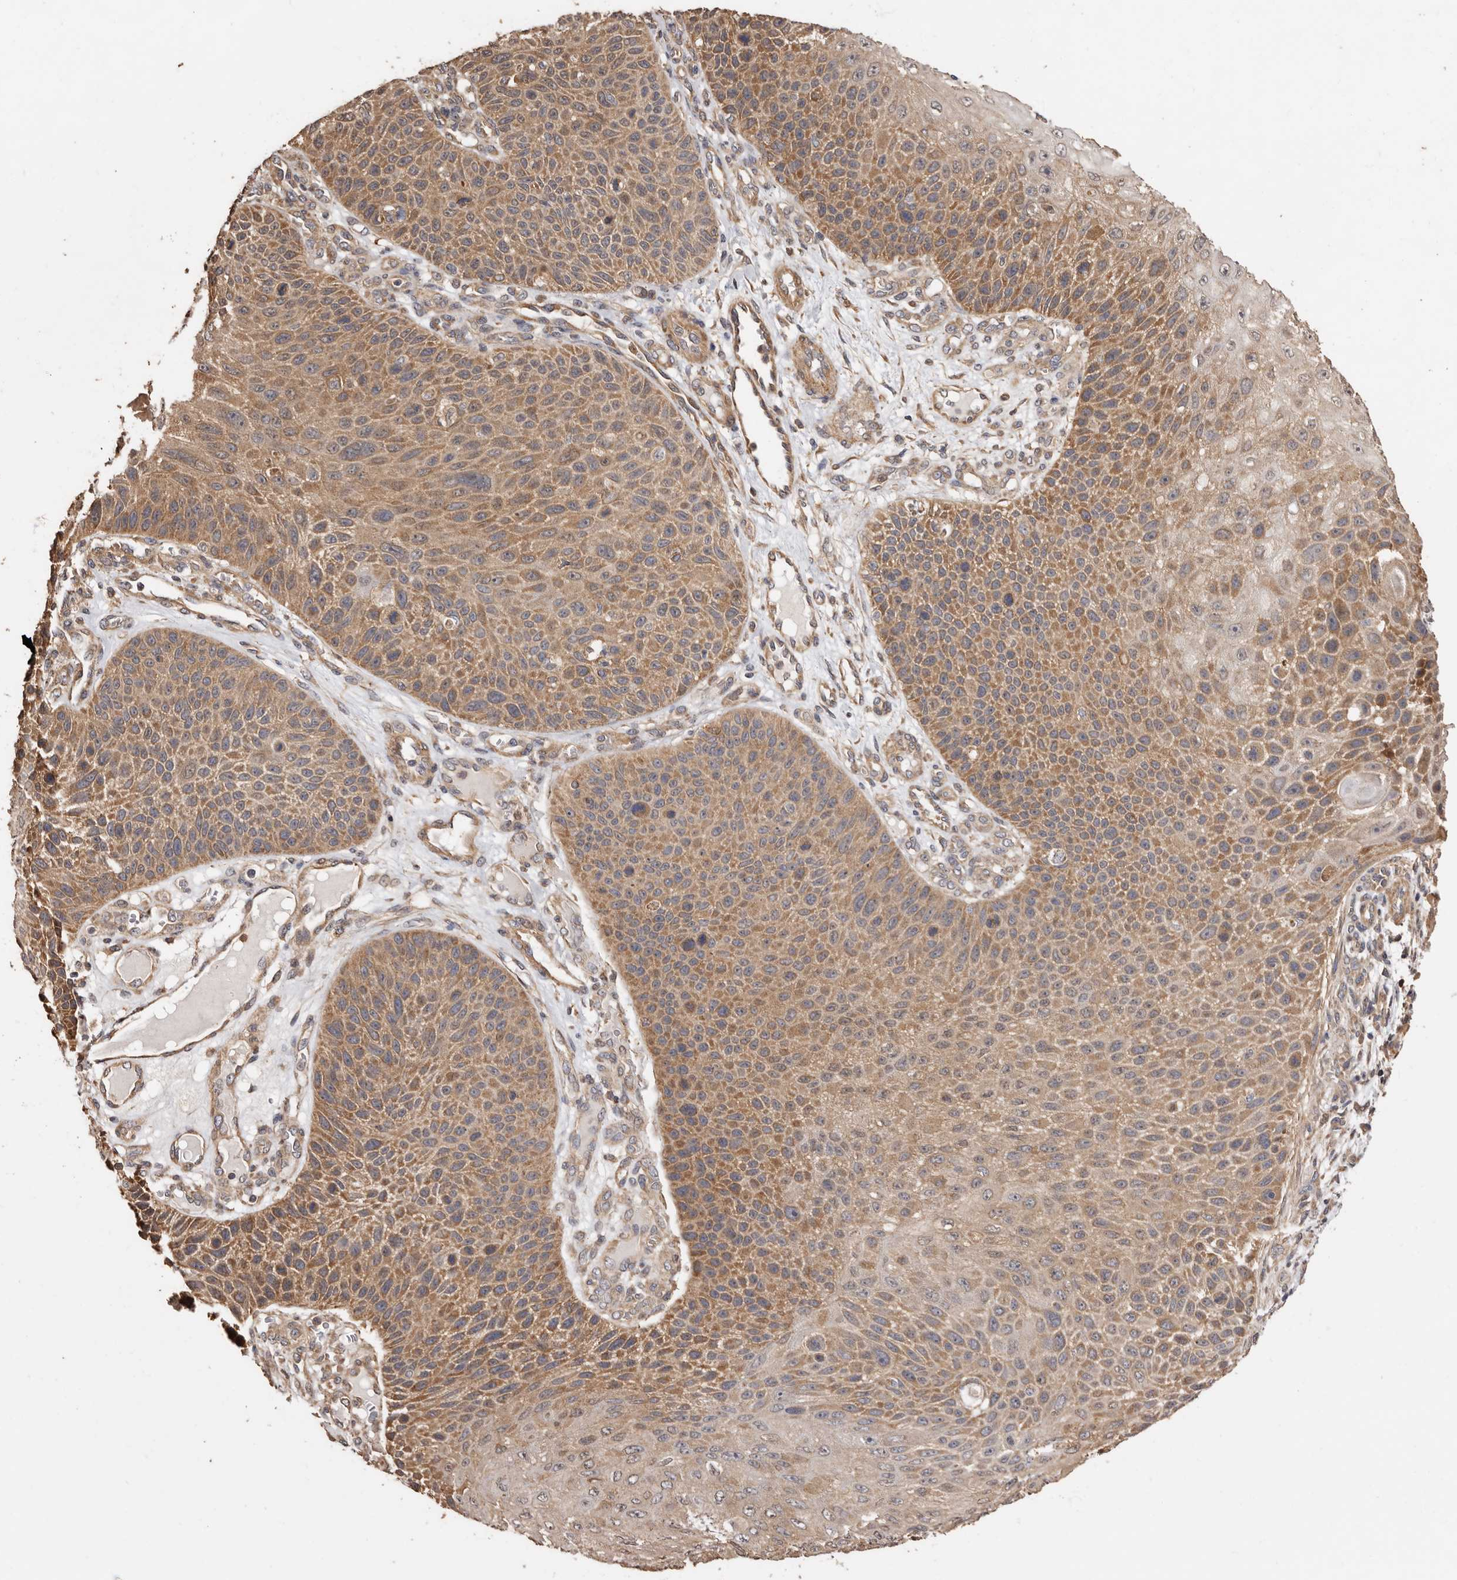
{"staining": {"intensity": "moderate", "quantity": ">75%", "location": "cytoplasmic/membranous"}, "tissue": "skin cancer", "cell_type": "Tumor cells", "image_type": "cancer", "snomed": [{"axis": "morphology", "description": "Squamous cell carcinoma, NOS"}, {"axis": "topography", "description": "Skin"}], "caption": "The photomicrograph exhibits a brown stain indicating the presence of a protein in the cytoplasmic/membranous of tumor cells in skin squamous cell carcinoma.", "gene": "COQ8B", "patient": {"sex": "female", "age": 88}}